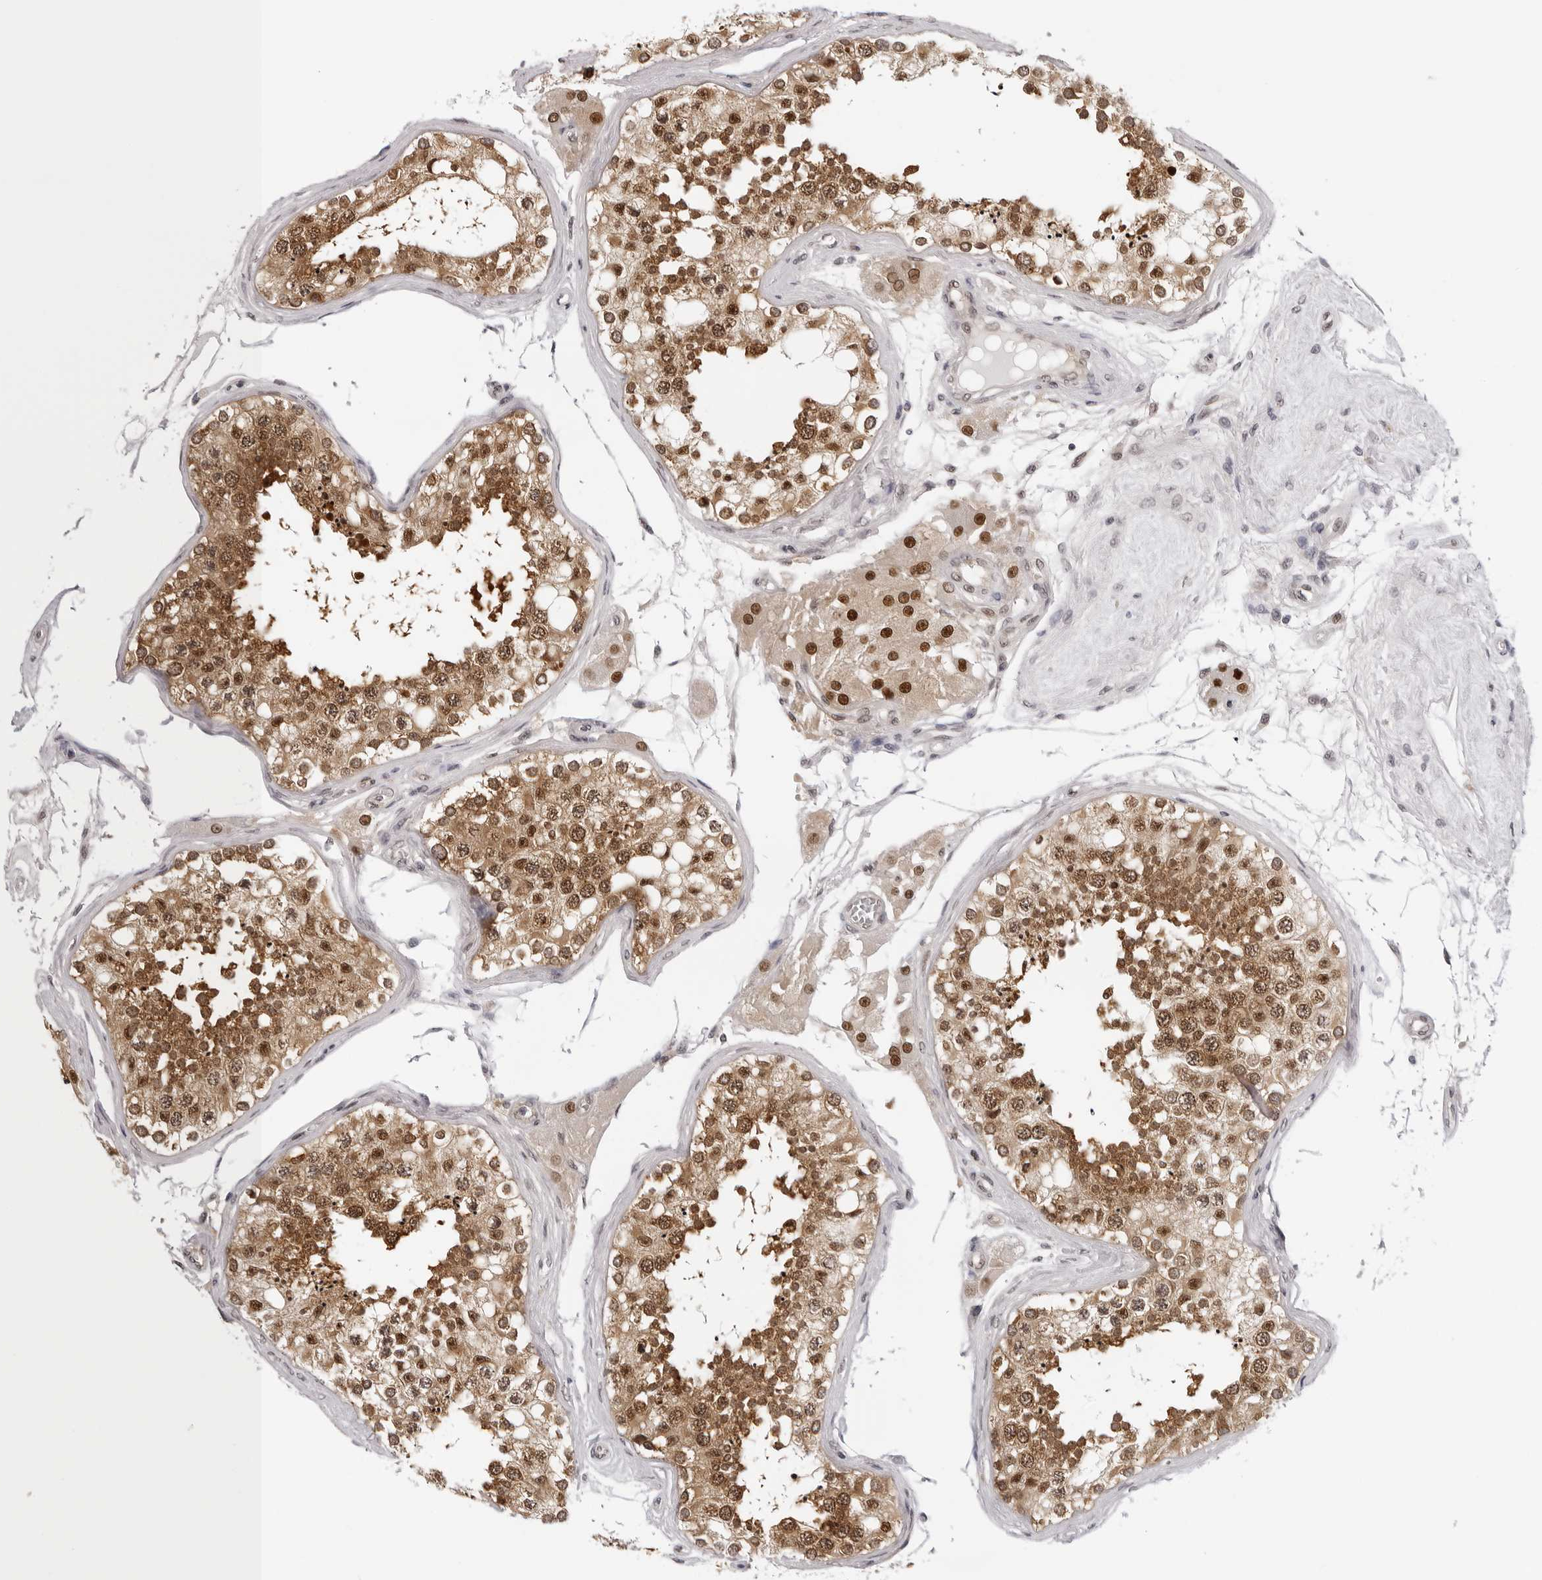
{"staining": {"intensity": "strong", "quantity": "25%-75%", "location": "cytoplasmic/membranous,nuclear"}, "tissue": "testis", "cell_type": "Cells in seminiferous ducts", "image_type": "normal", "snomed": [{"axis": "morphology", "description": "Normal tissue, NOS"}, {"axis": "topography", "description": "Testis"}], "caption": "An image showing strong cytoplasmic/membranous,nuclear staining in approximately 25%-75% of cells in seminiferous ducts in benign testis, as visualized by brown immunohistochemical staining.", "gene": "WDR77", "patient": {"sex": "male", "age": 68}}